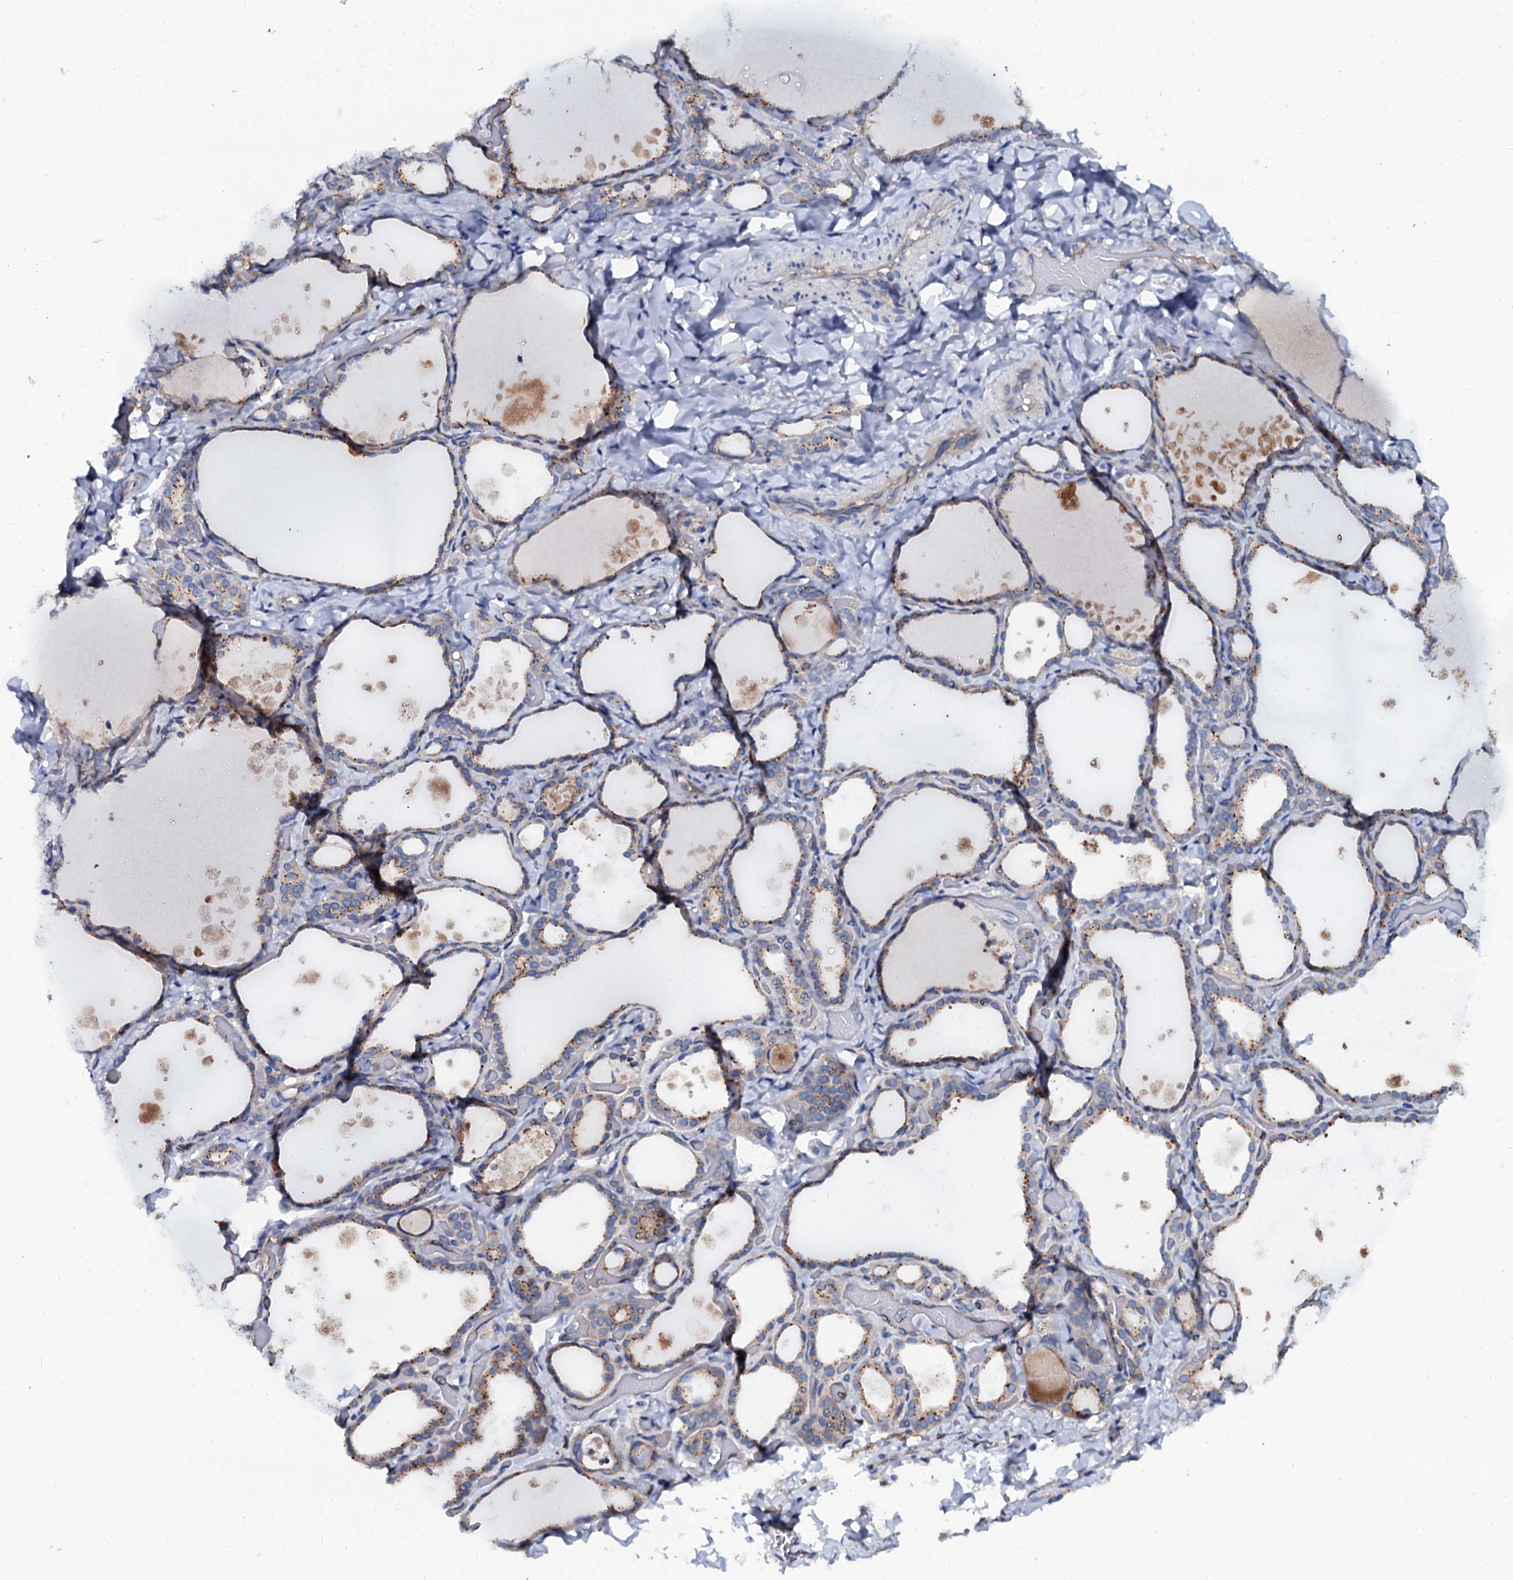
{"staining": {"intensity": "moderate", "quantity": "25%-75%", "location": "cytoplasmic/membranous"}, "tissue": "thyroid gland", "cell_type": "Glandular cells", "image_type": "normal", "snomed": [{"axis": "morphology", "description": "Normal tissue, NOS"}, {"axis": "topography", "description": "Thyroid gland"}], "caption": "Protein expression analysis of benign human thyroid gland reveals moderate cytoplasmic/membranous staining in about 25%-75% of glandular cells. (IHC, brightfield microscopy, high magnification).", "gene": "OTOL1", "patient": {"sex": "female", "age": 44}}